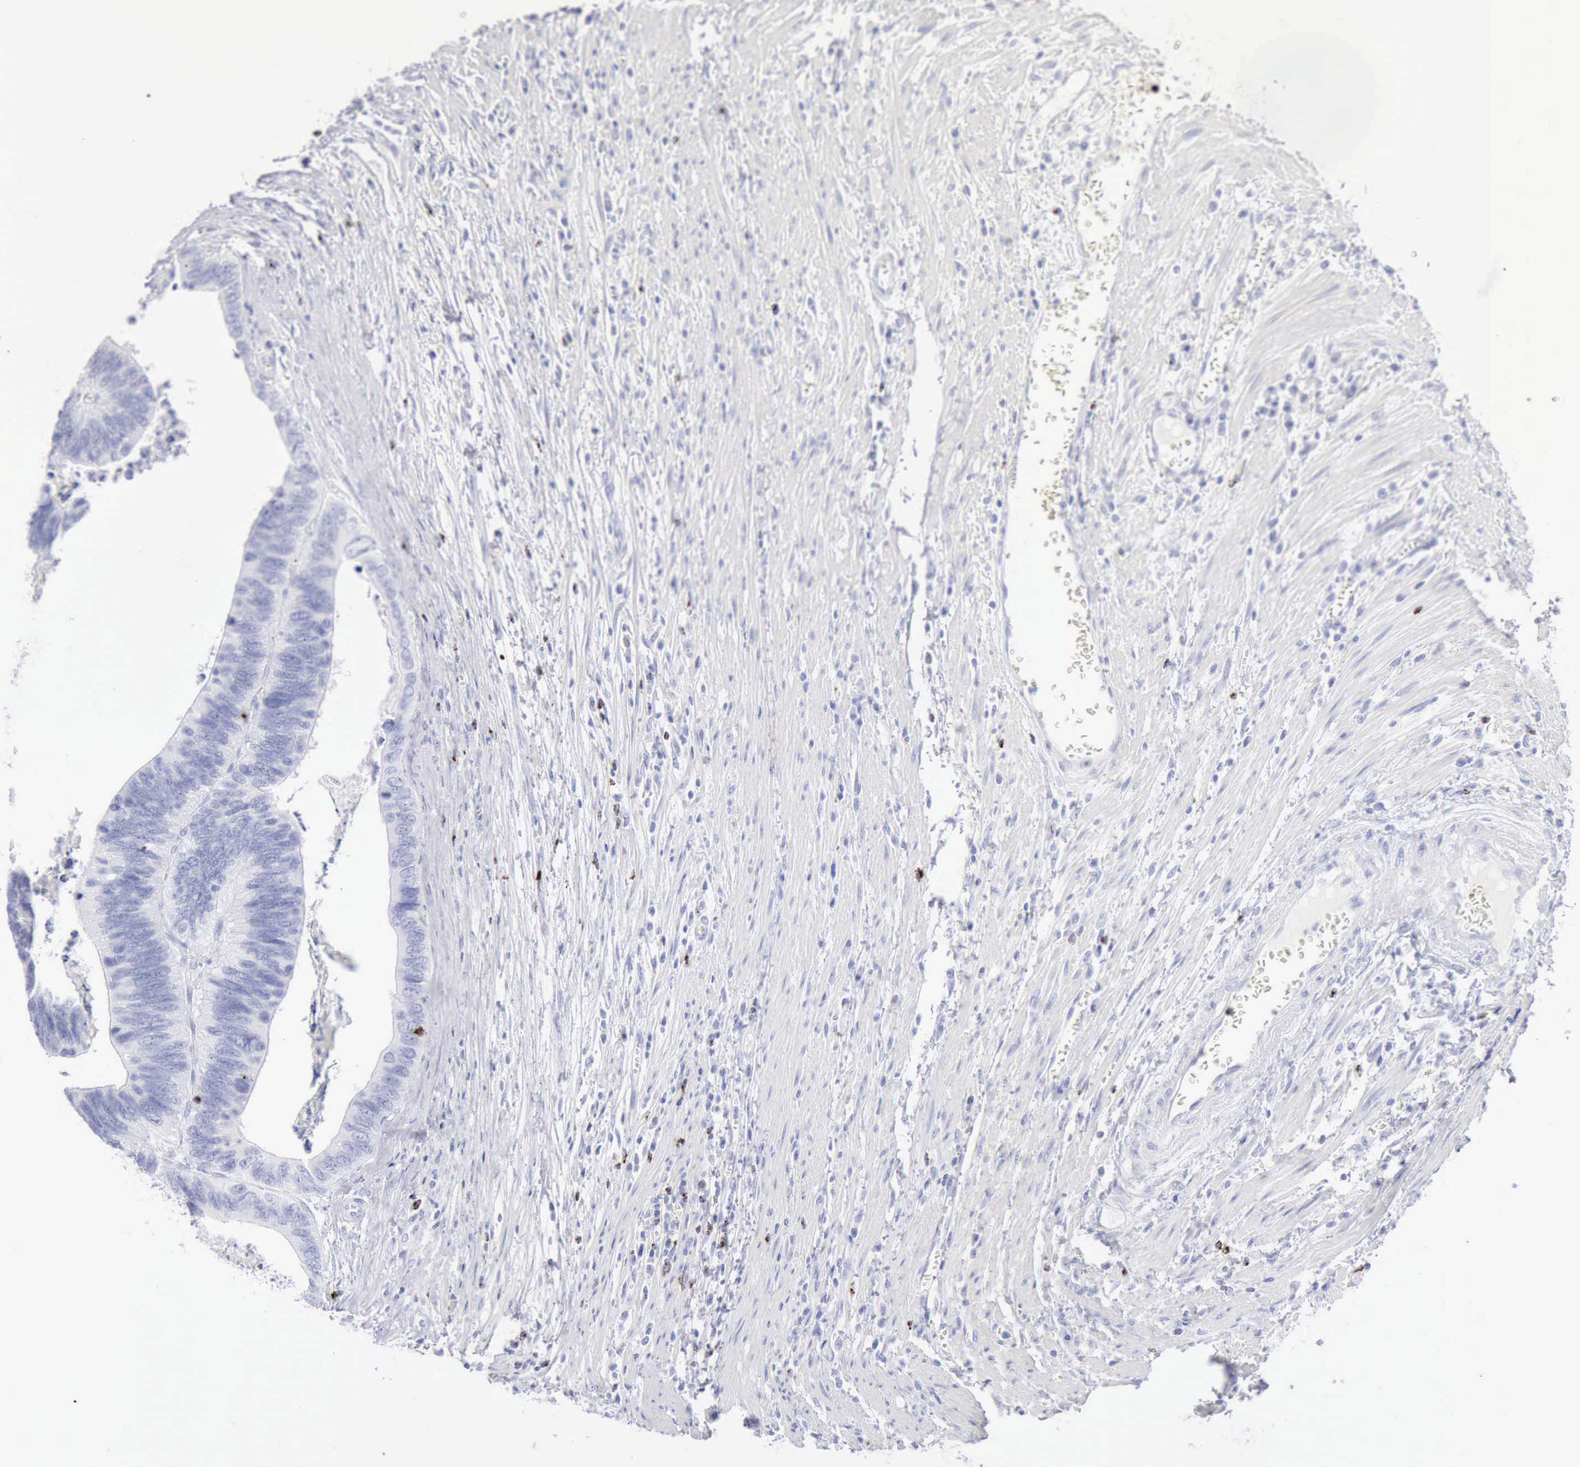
{"staining": {"intensity": "negative", "quantity": "none", "location": "none"}, "tissue": "colorectal cancer", "cell_type": "Tumor cells", "image_type": "cancer", "snomed": [{"axis": "morphology", "description": "Adenocarcinoma, NOS"}, {"axis": "topography", "description": "Colon"}], "caption": "Micrograph shows no protein staining in tumor cells of adenocarcinoma (colorectal) tissue.", "gene": "GZMB", "patient": {"sex": "male", "age": 72}}